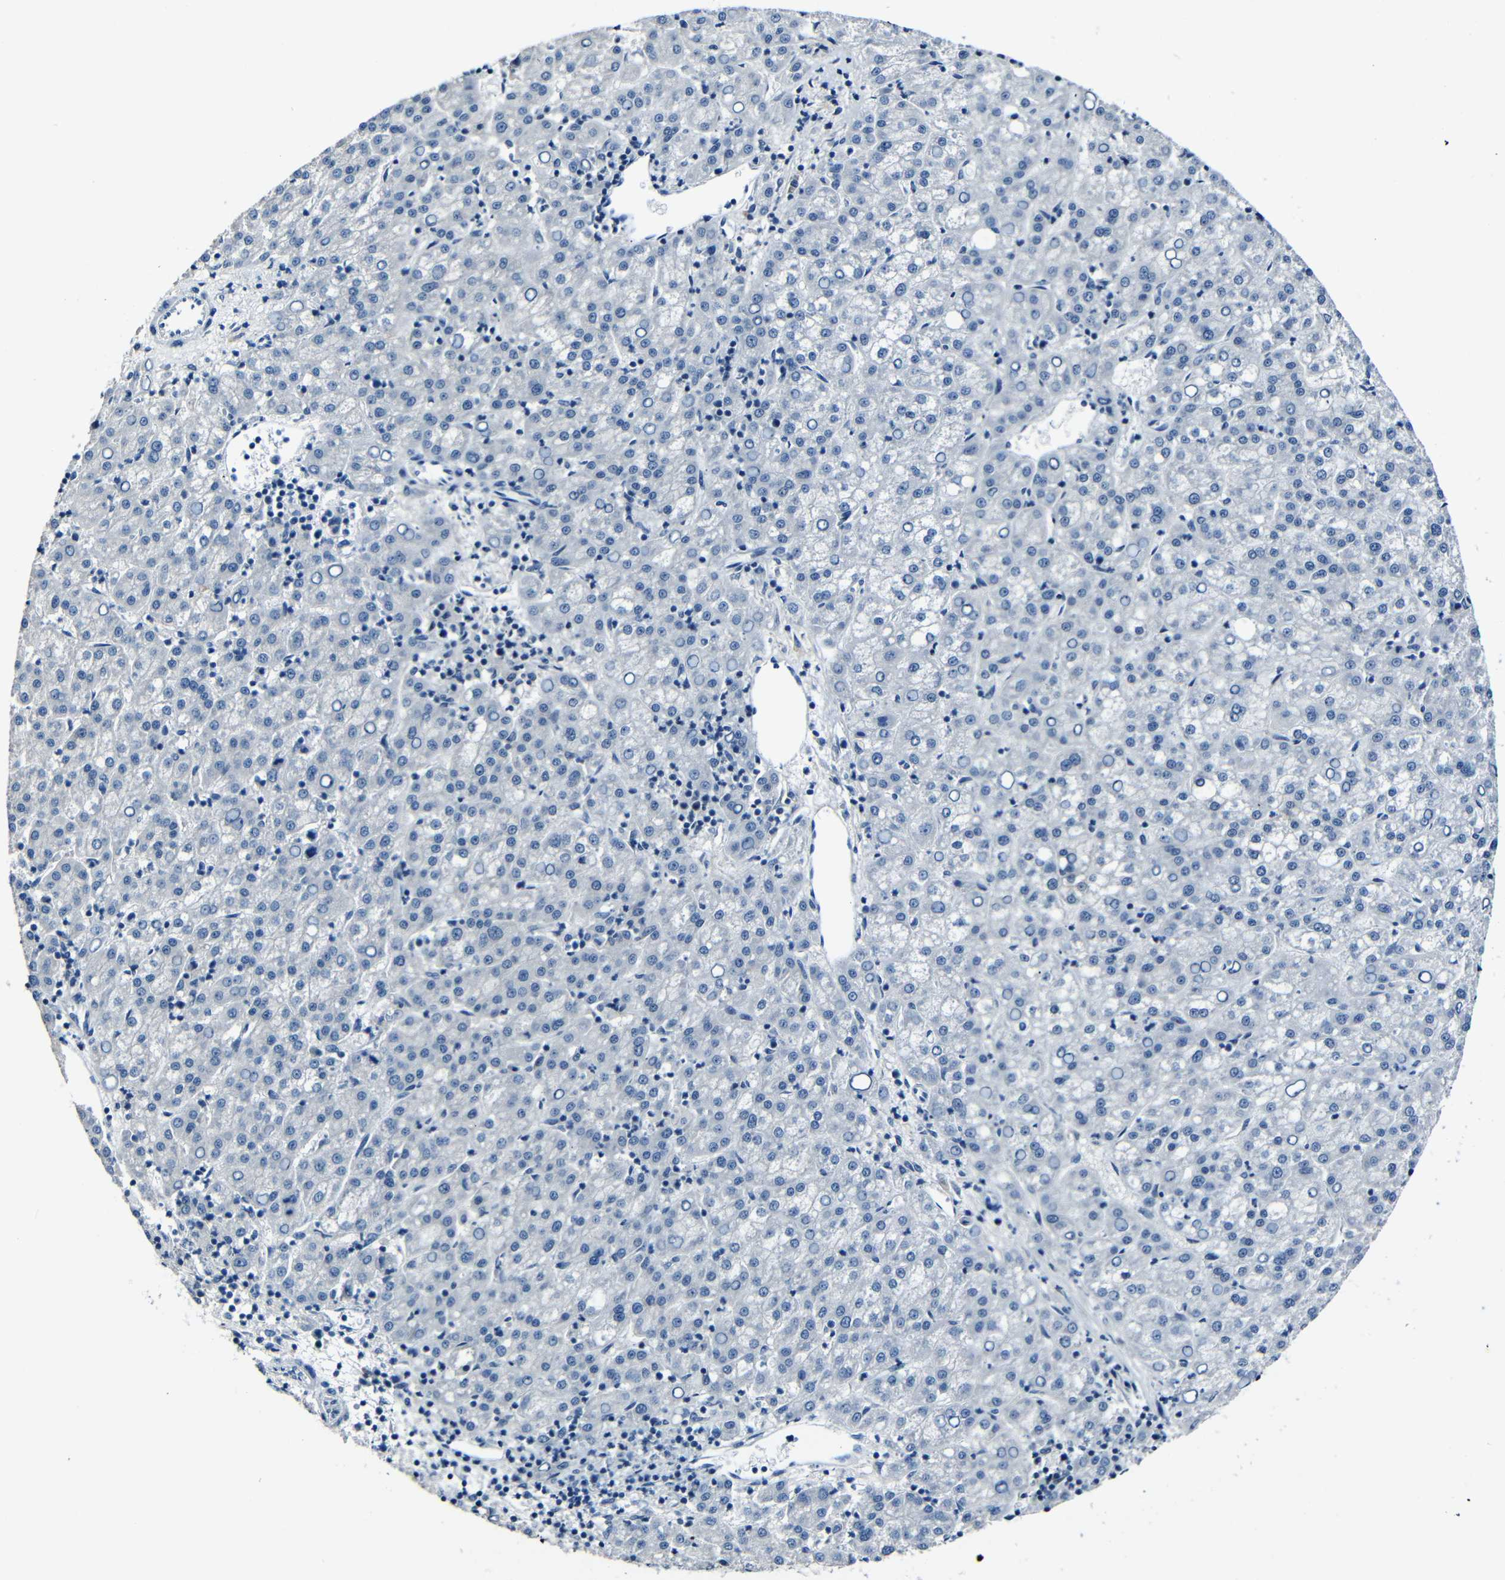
{"staining": {"intensity": "negative", "quantity": "none", "location": "none"}, "tissue": "liver cancer", "cell_type": "Tumor cells", "image_type": "cancer", "snomed": [{"axis": "morphology", "description": "Carcinoma, Hepatocellular, NOS"}, {"axis": "topography", "description": "Liver"}], "caption": "An image of liver cancer stained for a protein demonstrates no brown staining in tumor cells.", "gene": "ANK3", "patient": {"sex": "female", "age": 58}}